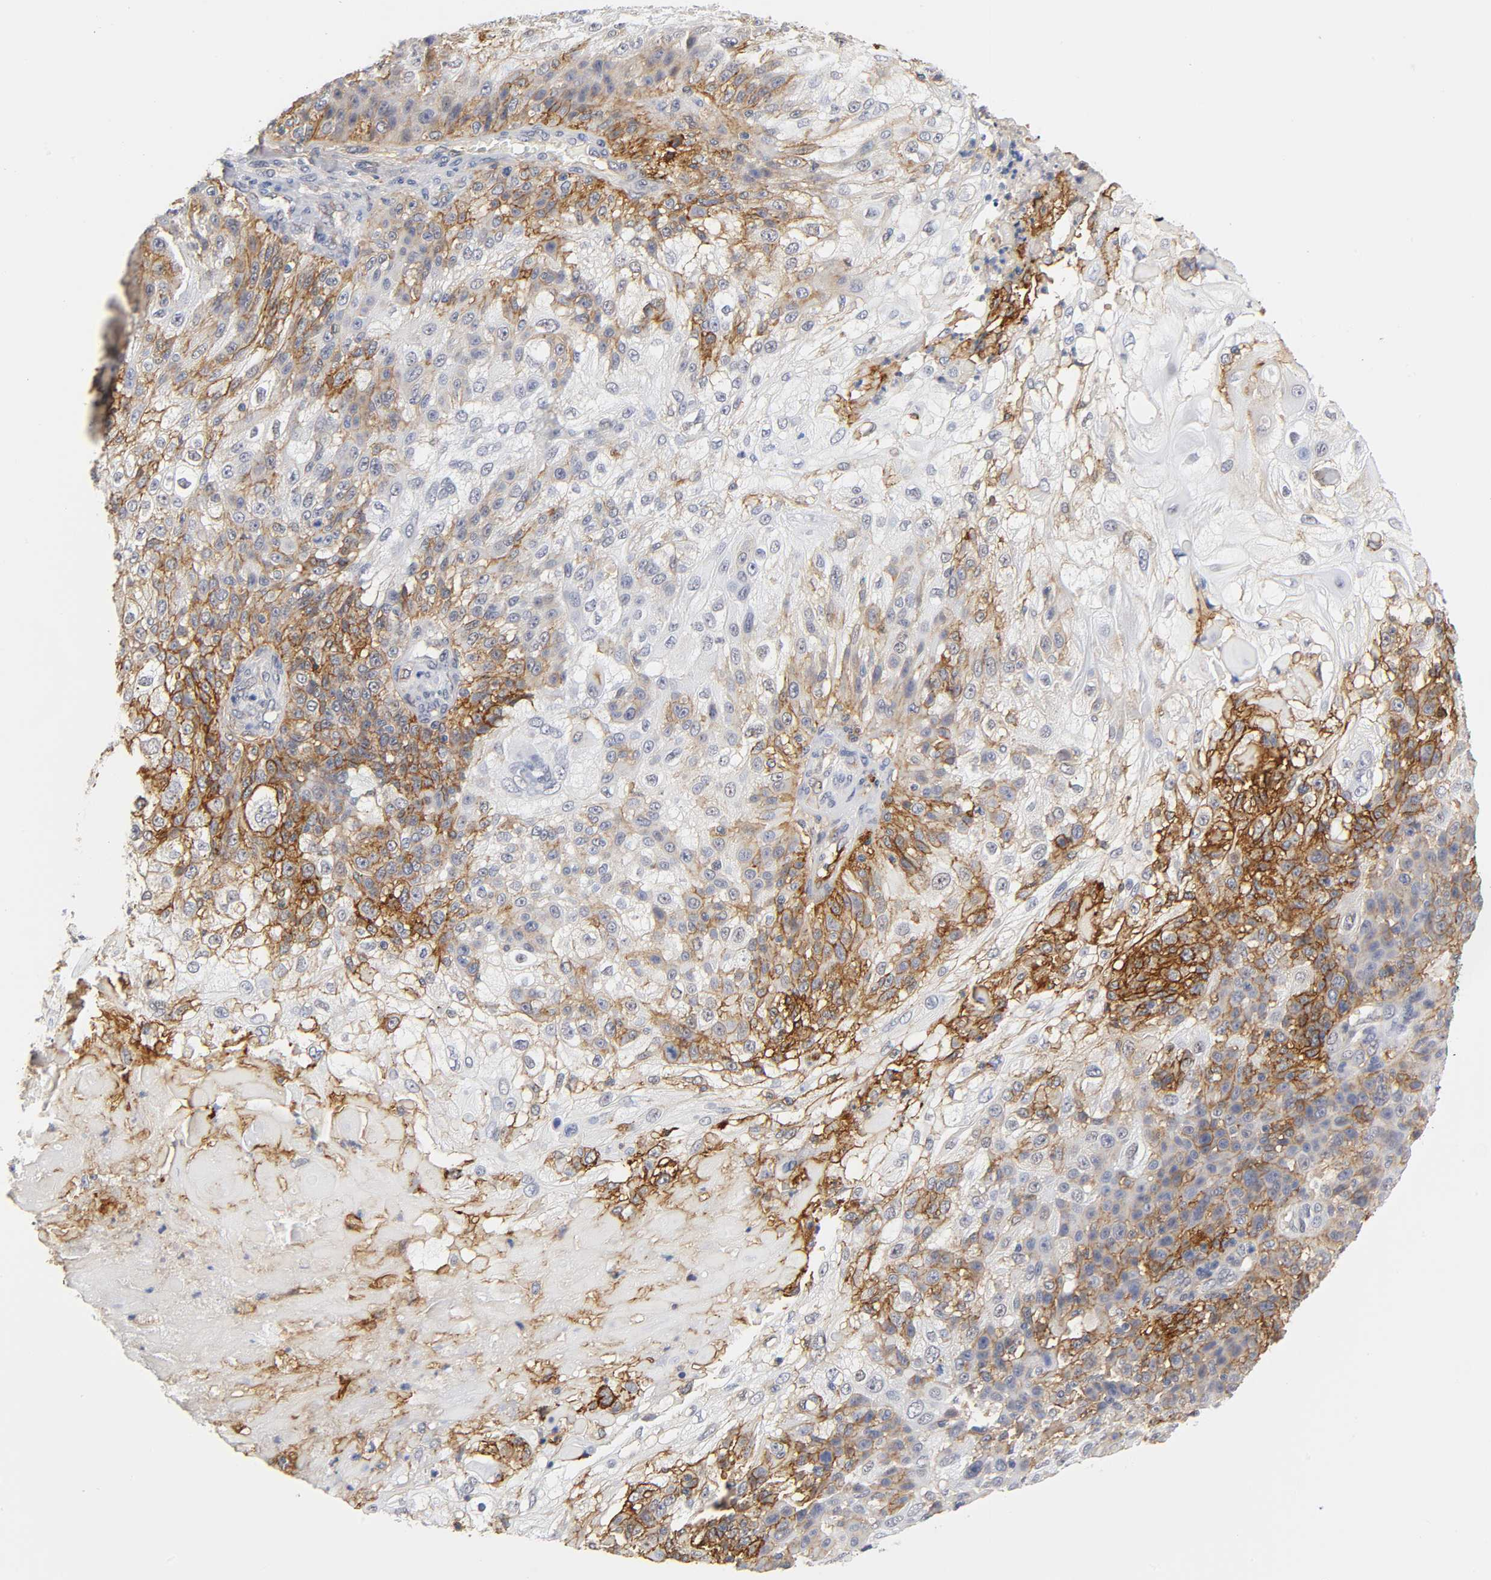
{"staining": {"intensity": "strong", "quantity": "25%-75%", "location": "cytoplasmic/membranous"}, "tissue": "skin cancer", "cell_type": "Tumor cells", "image_type": "cancer", "snomed": [{"axis": "morphology", "description": "Normal tissue, NOS"}, {"axis": "morphology", "description": "Squamous cell carcinoma, NOS"}, {"axis": "topography", "description": "Skin"}], "caption": "Skin cancer stained with DAB (3,3'-diaminobenzidine) immunohistochemistry (IHC) displays high levels of strong cytoplasmic/membranous expression in approximately 25%-75% of tumor cells.", "gene": "ICAM1", "patient": {"sex": "female", "age": 83}}